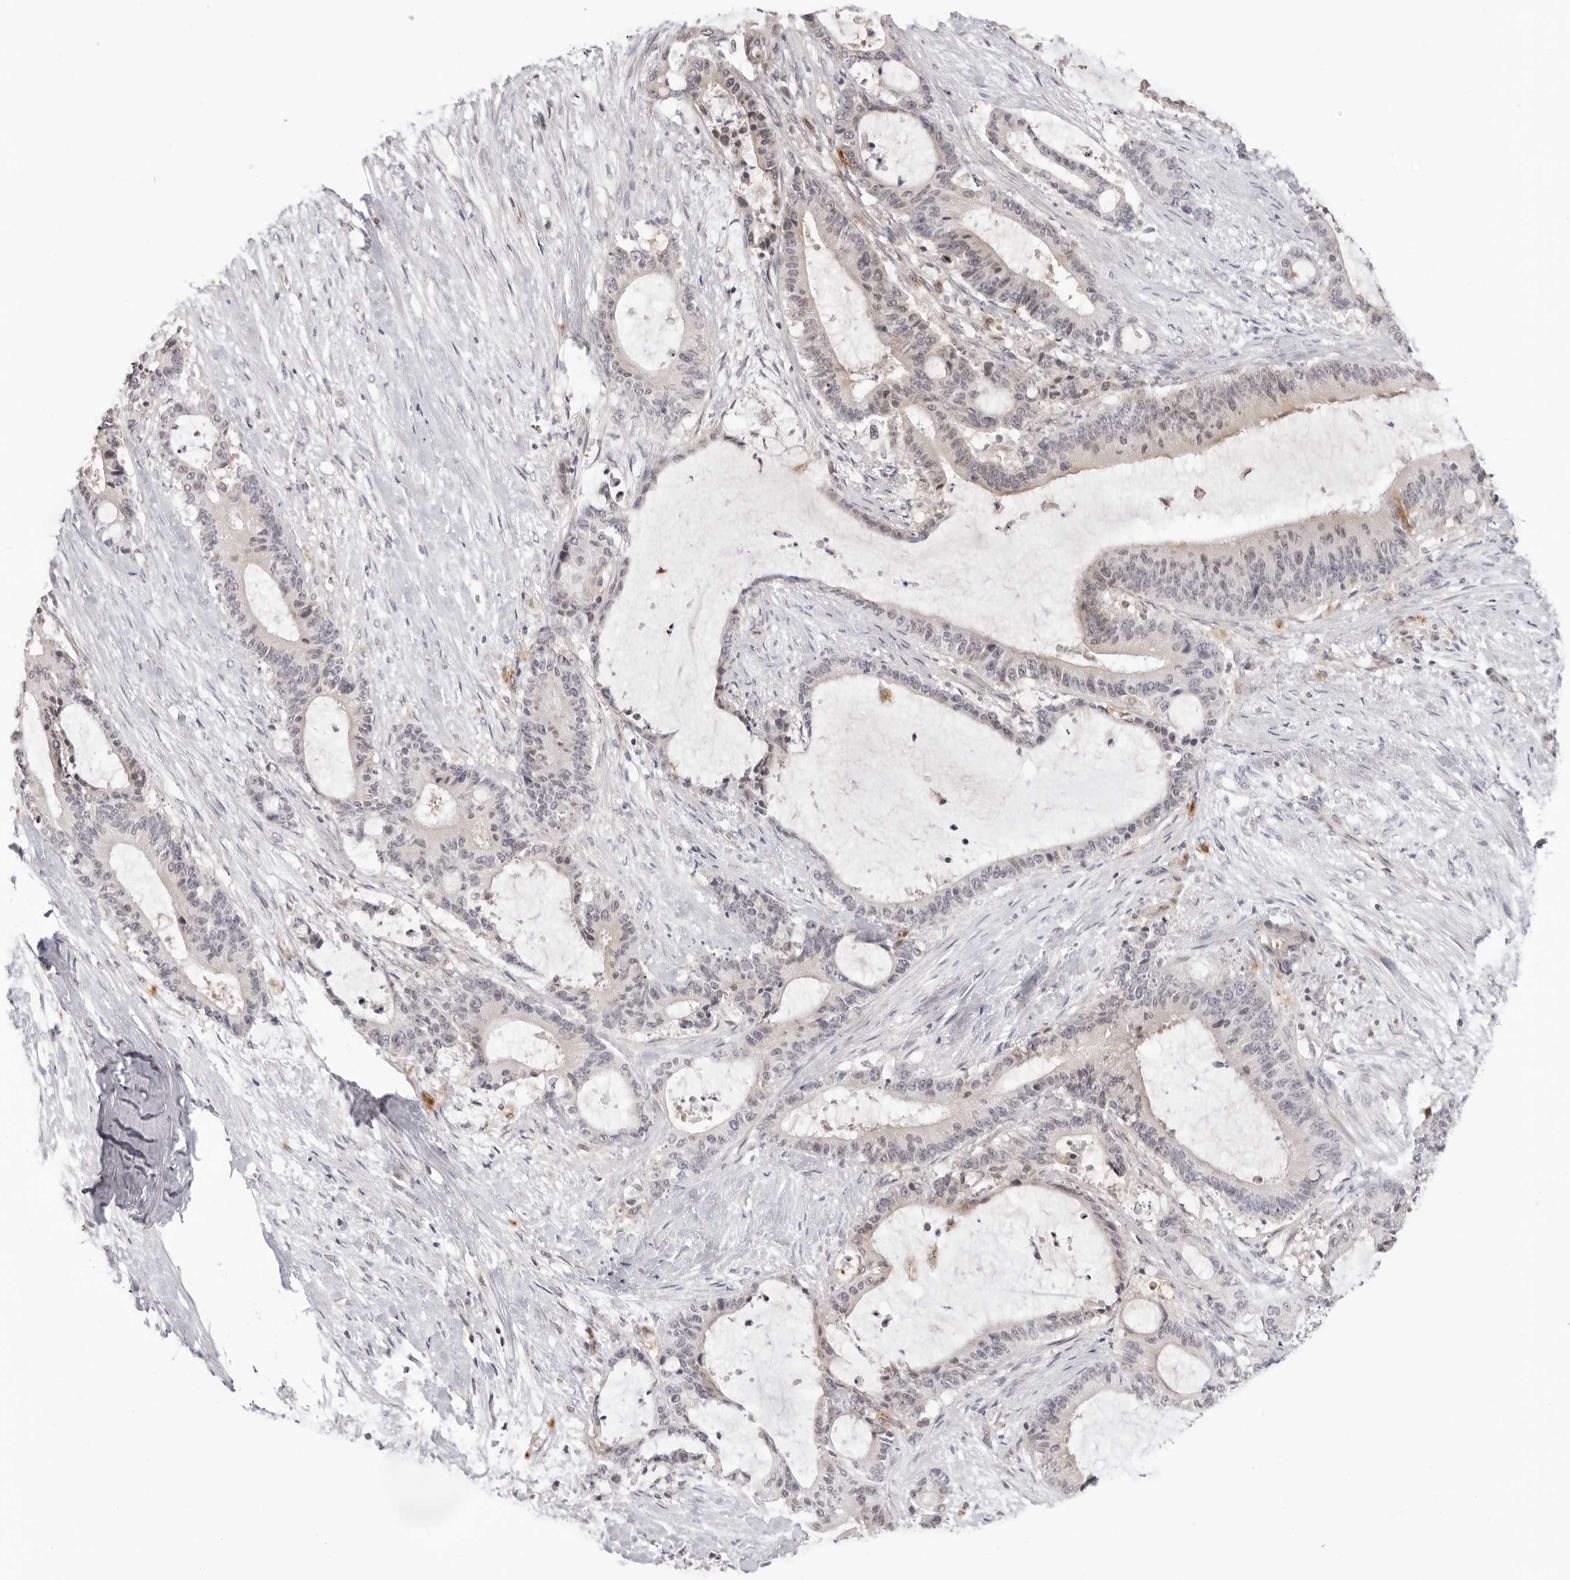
{"staining": {"intensity": "negative", "quantity": "none", "location": "none"}, "tissue": "liver cancer", "cell_type": "Tumor cells", "image_type": "cancer", "snomed": [{"axis": "morphology", "description": "Normal tissue, NOS"}, {"axis": "morphology", "description": "Cholangiocarcinoma"}, {"axis": "topography", "description": "Liver"}, {"axis": "topography", "description": "Peripheral nerve tissue"}], "caption": "Cholangiocarcinoma (liver) was stained to show a protein in brown. There is no significant staining in tumor cells.", "gene": "STRADB", "patient": {"sex": "female", "age": 73}}